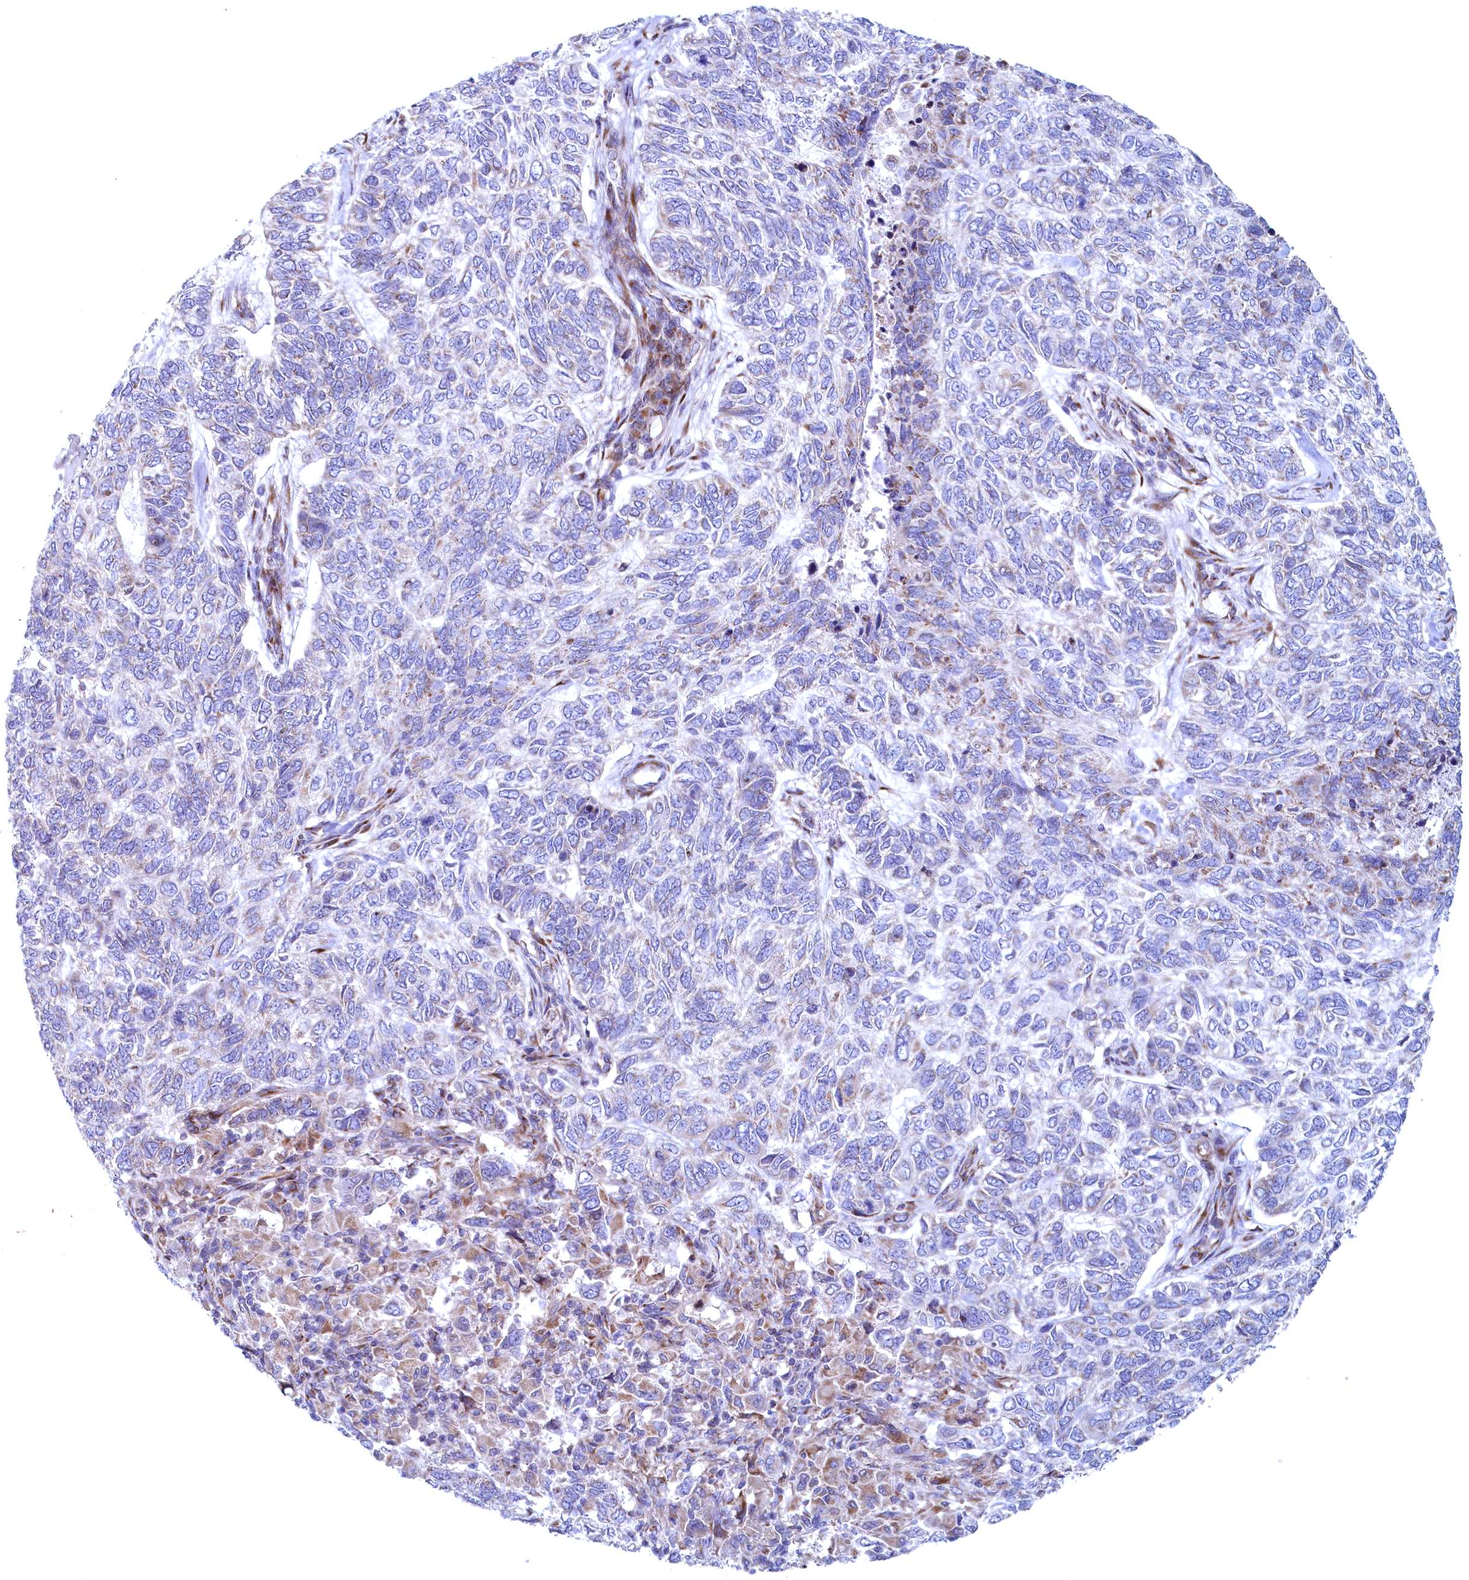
{"staining": {"intensity": "negative", "quantity": "none", "location": "none"}, "tissue": "skin cancer", "cell_type": "Tumor cells", "image_type": "cancer", "snomed": [{"axis": "morphology", "description": "Basal cell carcinoma"}, {"axis": "topography", "description": "Skin"}], "caption": "Micrograph shows no significant protein staining in tumor cells of skin cancer (basal cell carcinoma).", "gene": "MTFMT", "patient": {"sex": "female", "age": 65}}